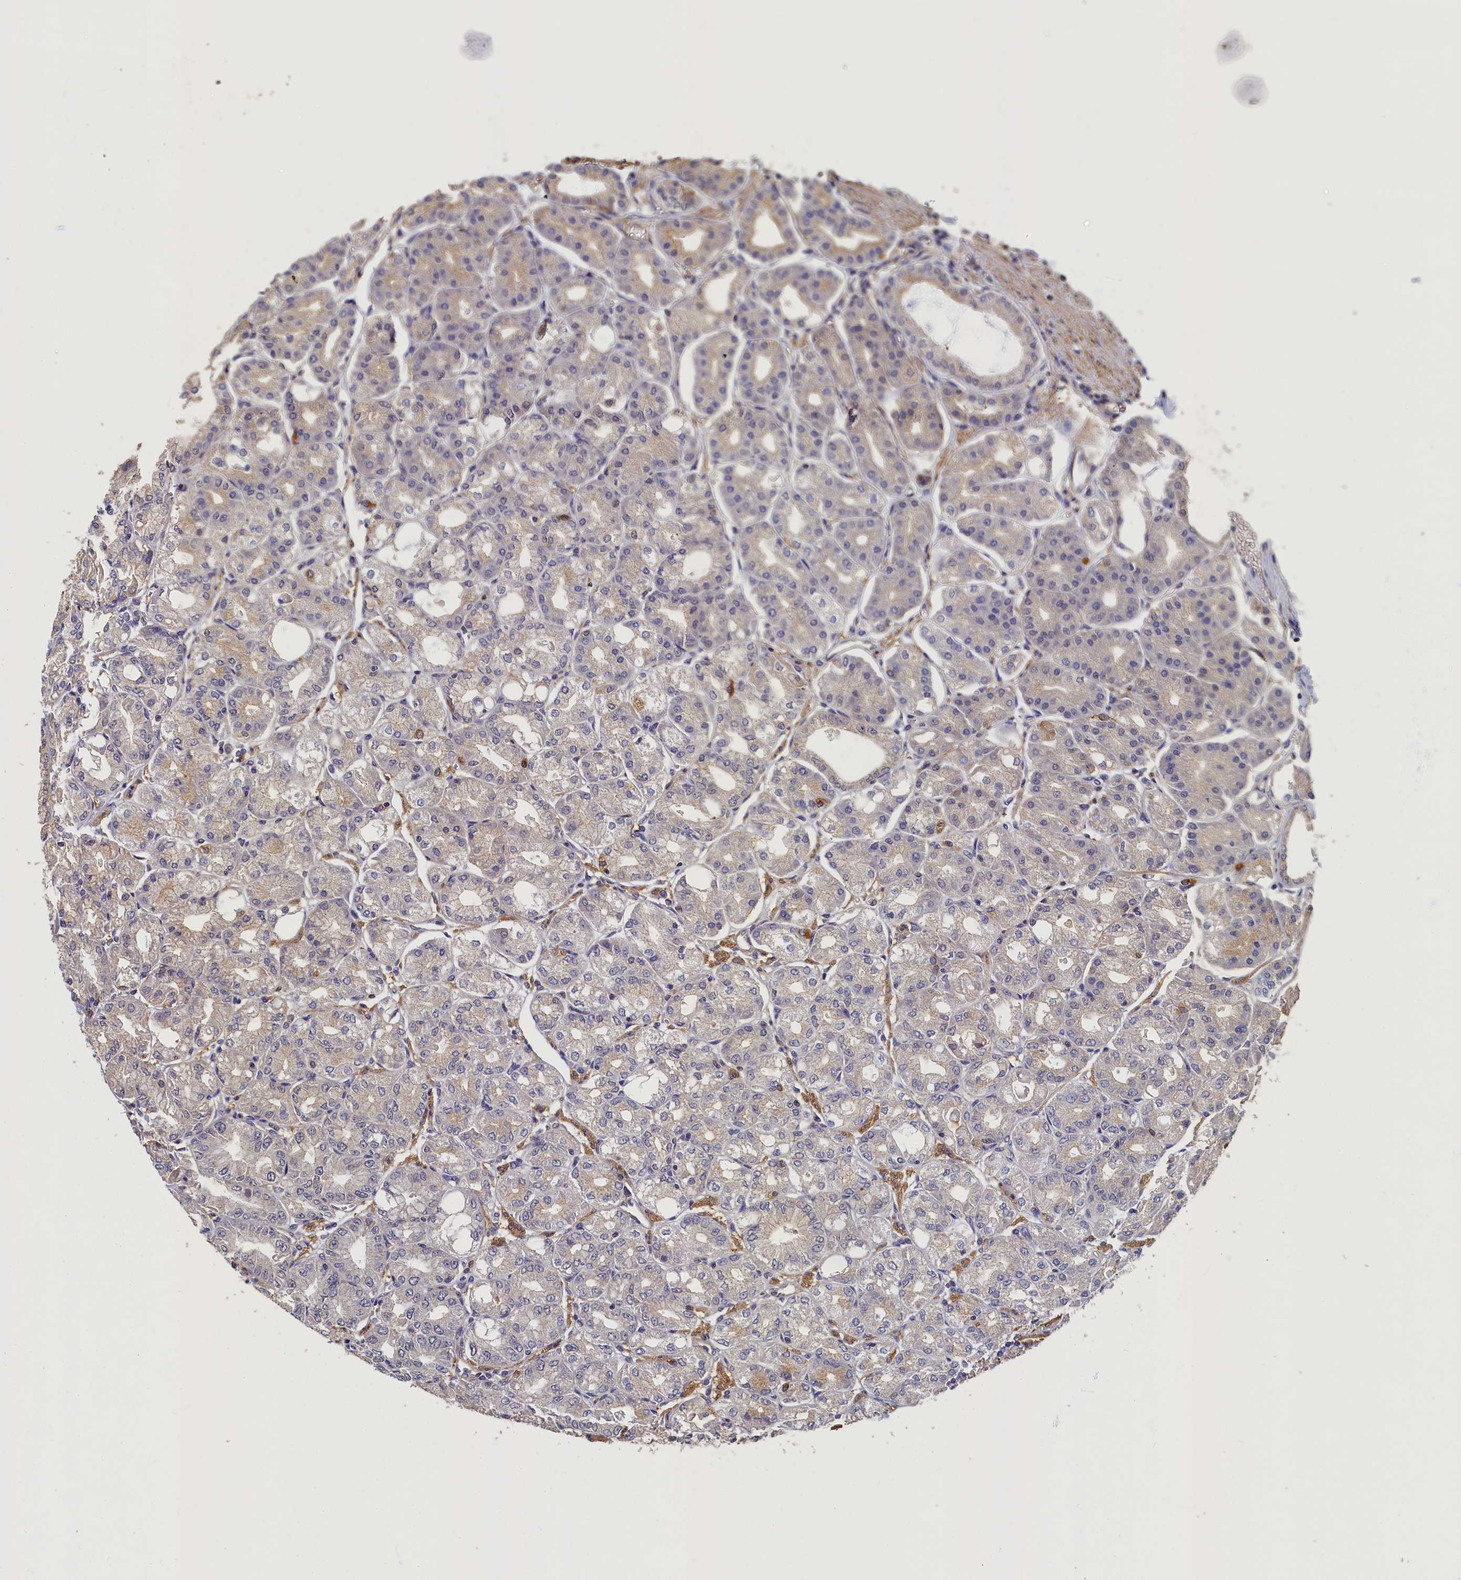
{"staining": {"intensity": "weak", "quantity": "25%-75%", "location": "cytoplasmic/membranous"}, "tissue": "stomach", "cell_type": "Glandular cells", "image_type": "normal", "snomed": [{"axis": "morphology", "description": "Normal tissue, NOS"}, {"axis": "topography", "description": "Stomach, lower"}], "caption": "A high-resolution histopathology image shows IHC staining of normal stomach, which demonstrates weak cytoplasmic/membranous staining in about 25%-75% of glandular cells. (DAB = brown stain, brightfield microscopy at high magnification).", "gene": "TBCB", "patient": {"sex": "male", "age": 71}}